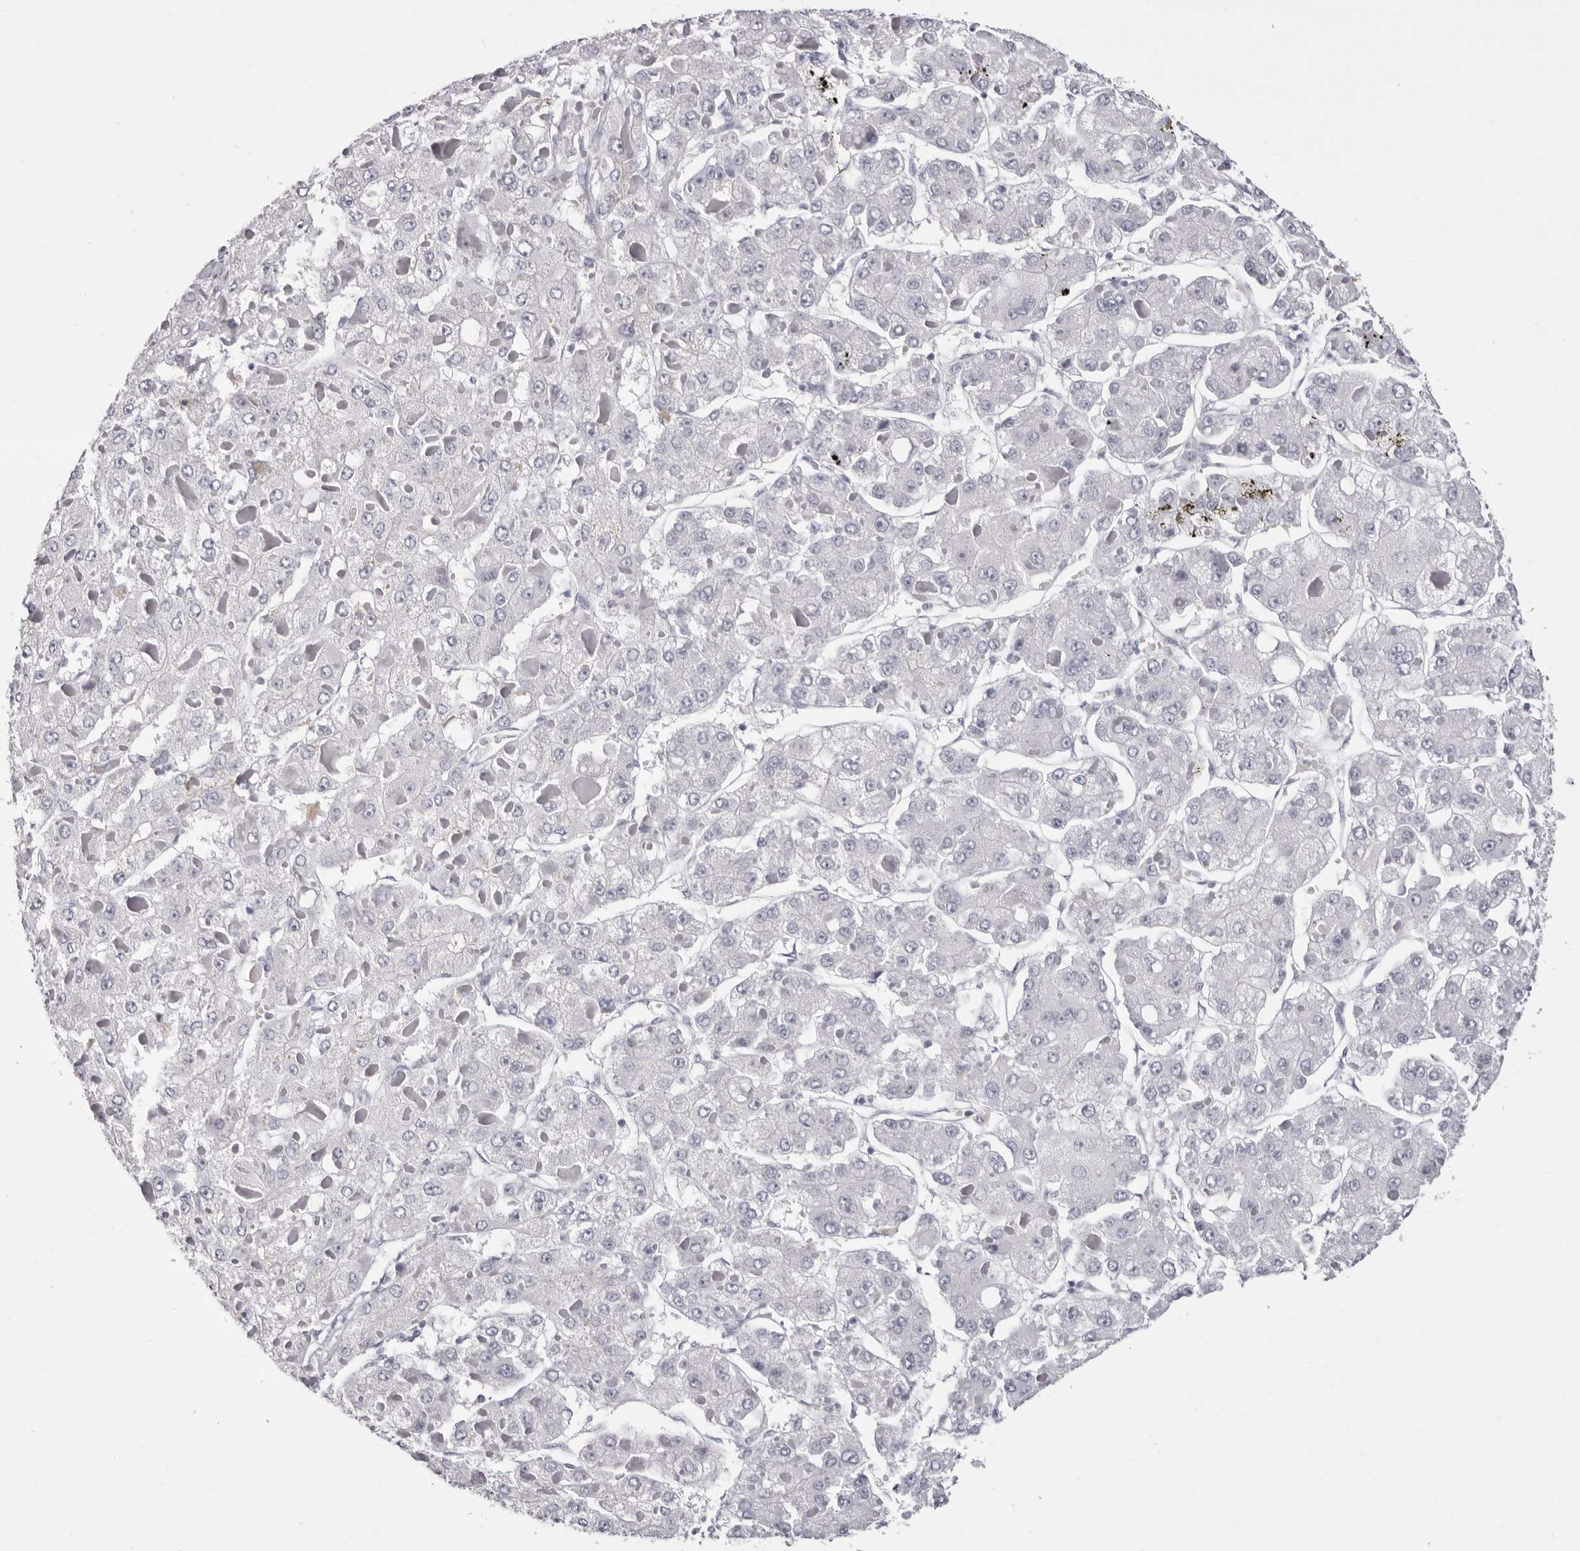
{"staining": {"intensity": "negative", "quantity": "none", "location": "none"}, "tissue": "liver cancer", "cell_type": "Tumor cells", "image_type": "cancer", "snomed": [{"axis": "morphology", "description": "Carcinoma, Hepatocellular, NOS"}, {"axis": "topography", "description": "Liver"}], "caption": "Immunohistochemistry (IHC) photomicrograph of neoplastic tissue: liver hepatocellular carcinoma stained with DAB exhibits no significant protein expression in tumor cells.", "gene": "LPO", "patient": {"sex": "female", "age": 73}}